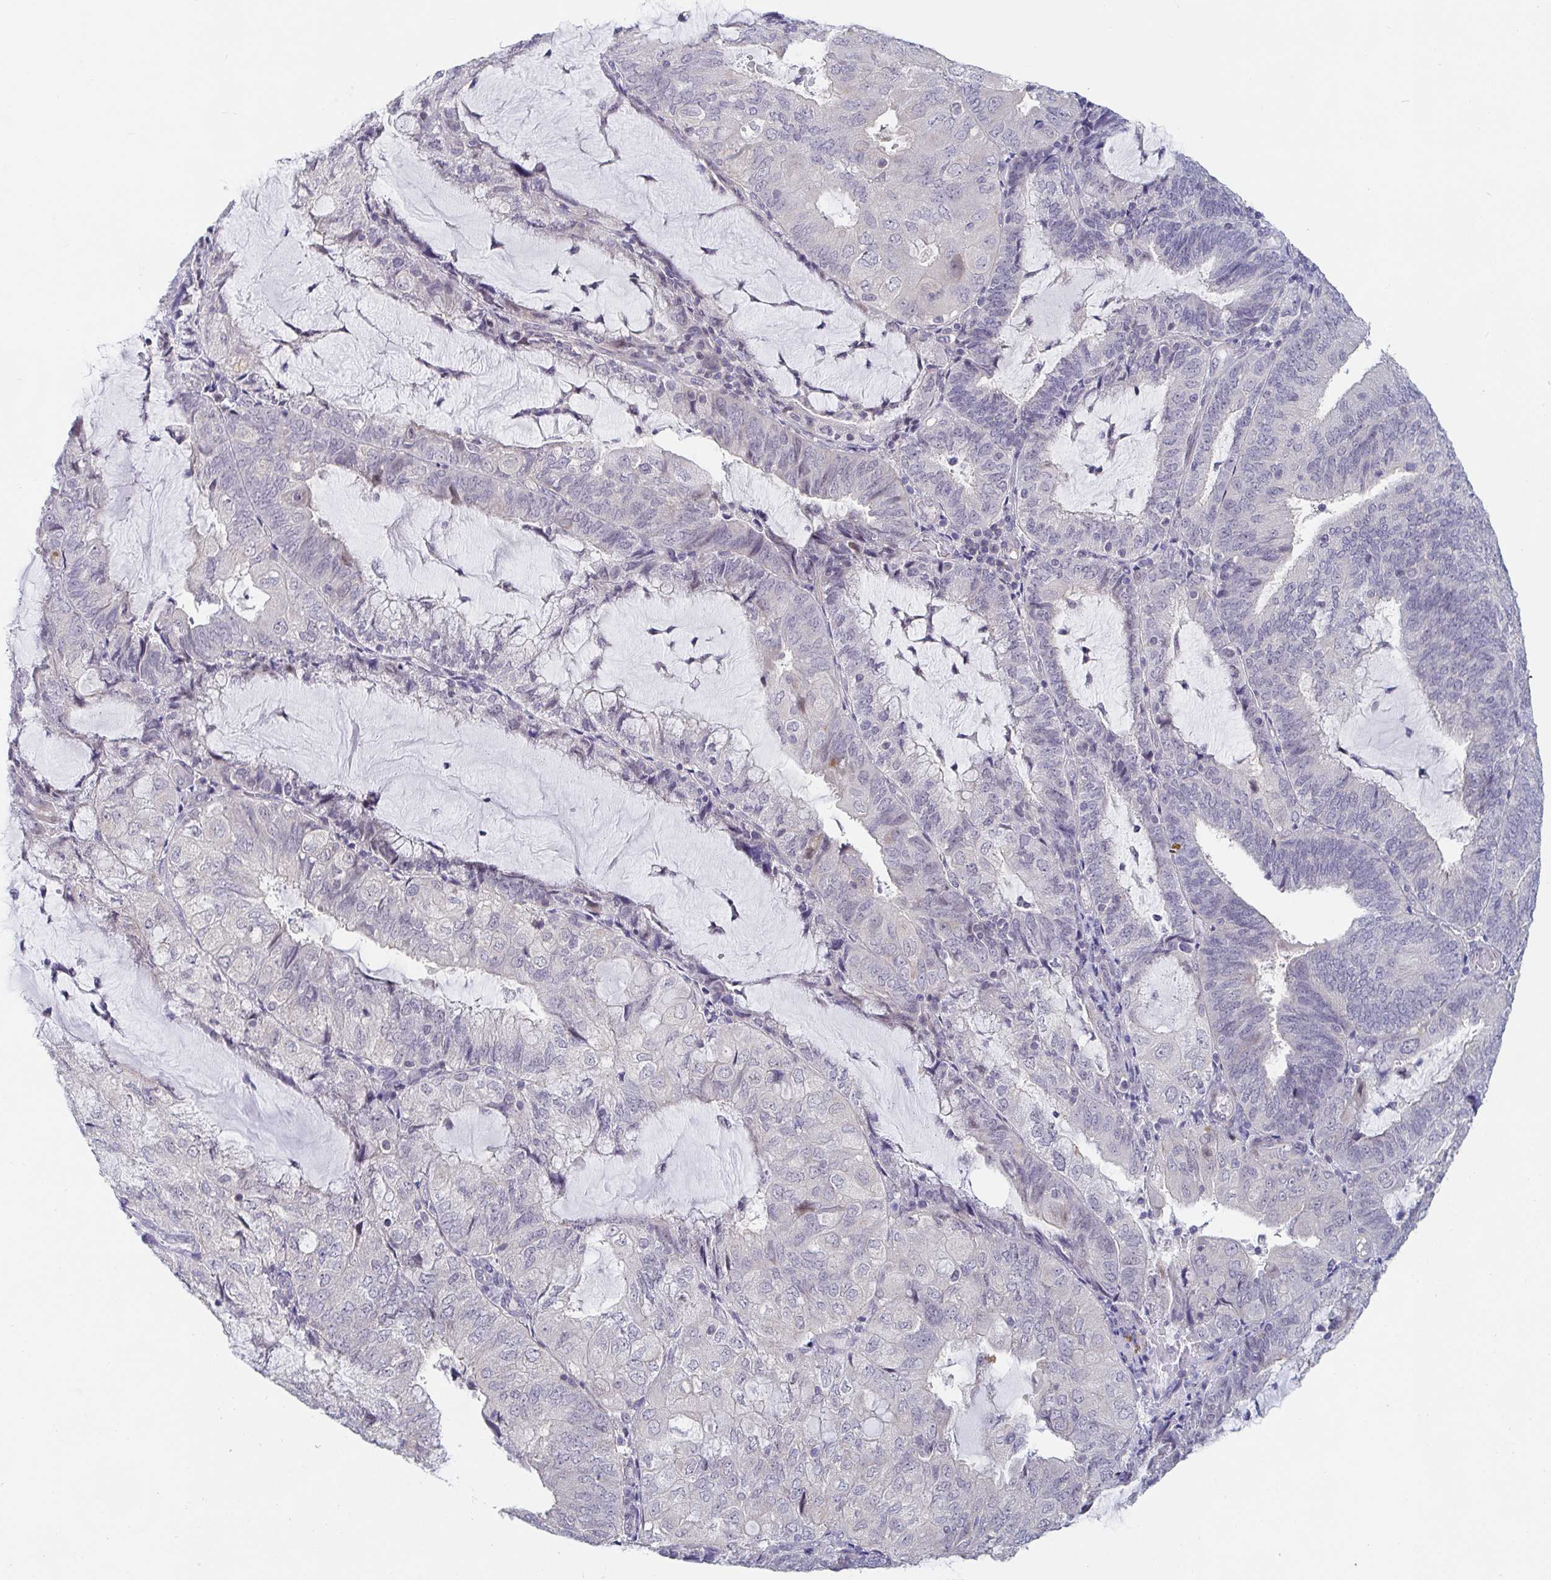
{"staining": {"intensity": "negative", "quantity": "none", "location": "none"}, "tissue": "endometrial cancer", "cell_type": "Tumor cells", "image_type": "cancer", "snomed": [{"axis": "morphology", "description": "Adenocarcinoma, NOS"}, {"axis": "topography", "description": "Endometrium"}], "caption": "A high-resolution micrograph shows IHC staining of endometrial cancer (adenocarcinoma), which displays no significant staining in tumor cells.", "gene": "FAM156B", "patient": {"sex": "female", "age": 81}}